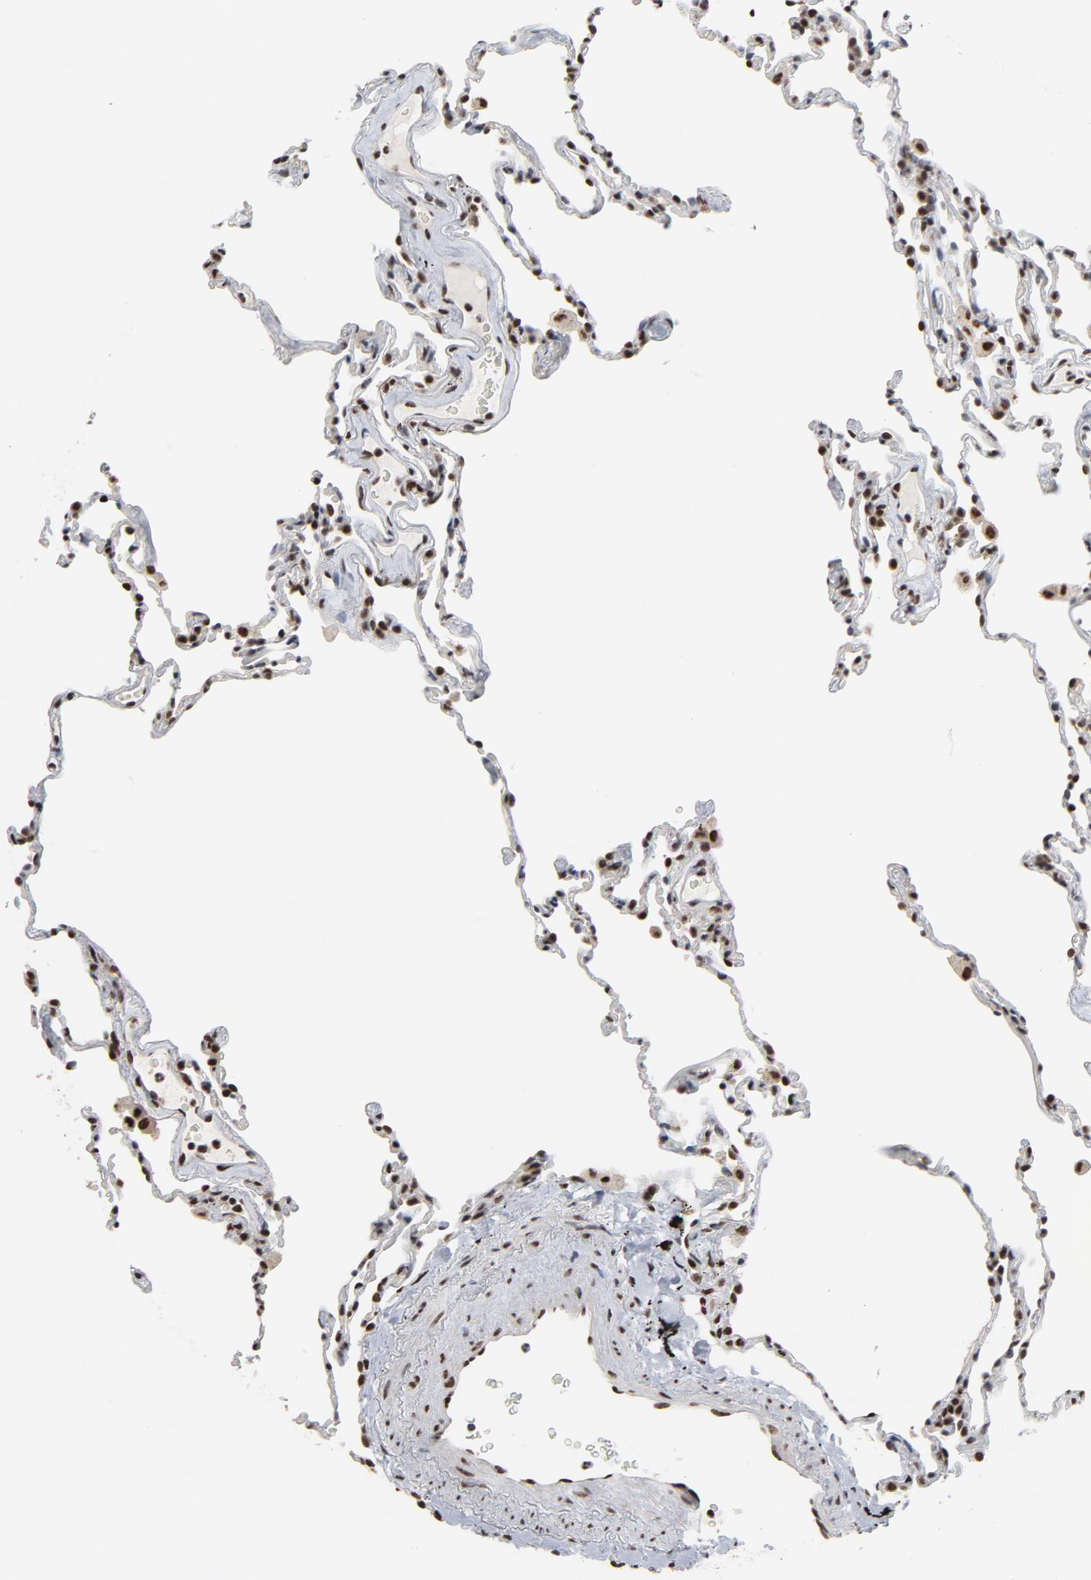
{"staining": {"intensity": "strong", "quantity": ">75%", "location": "nuclear"}, "tissue": "lung", "cell_type": "Alveolar cells", "image_type": "normal", "snomed": [{"axis": "morphology", "description": "Normal tissue, NOS"}, {"axis": "morphology", "description": "Soft tissue tumor metastatic"}, {"axis": "topography", "description": "Lung"}], "caption": "High-magnification brightfield microscopy of normal lung stained with DAB (3,3'-diaminobenzidine) (brown) and counterstained with hematoxylin (blue). alveolar cells exhibit strong nuclear staining is present in about>75% of cells. Nuclei are stained in blue.", "gene": "MRE11", "patient": {"sex": "male", "age": 59}}